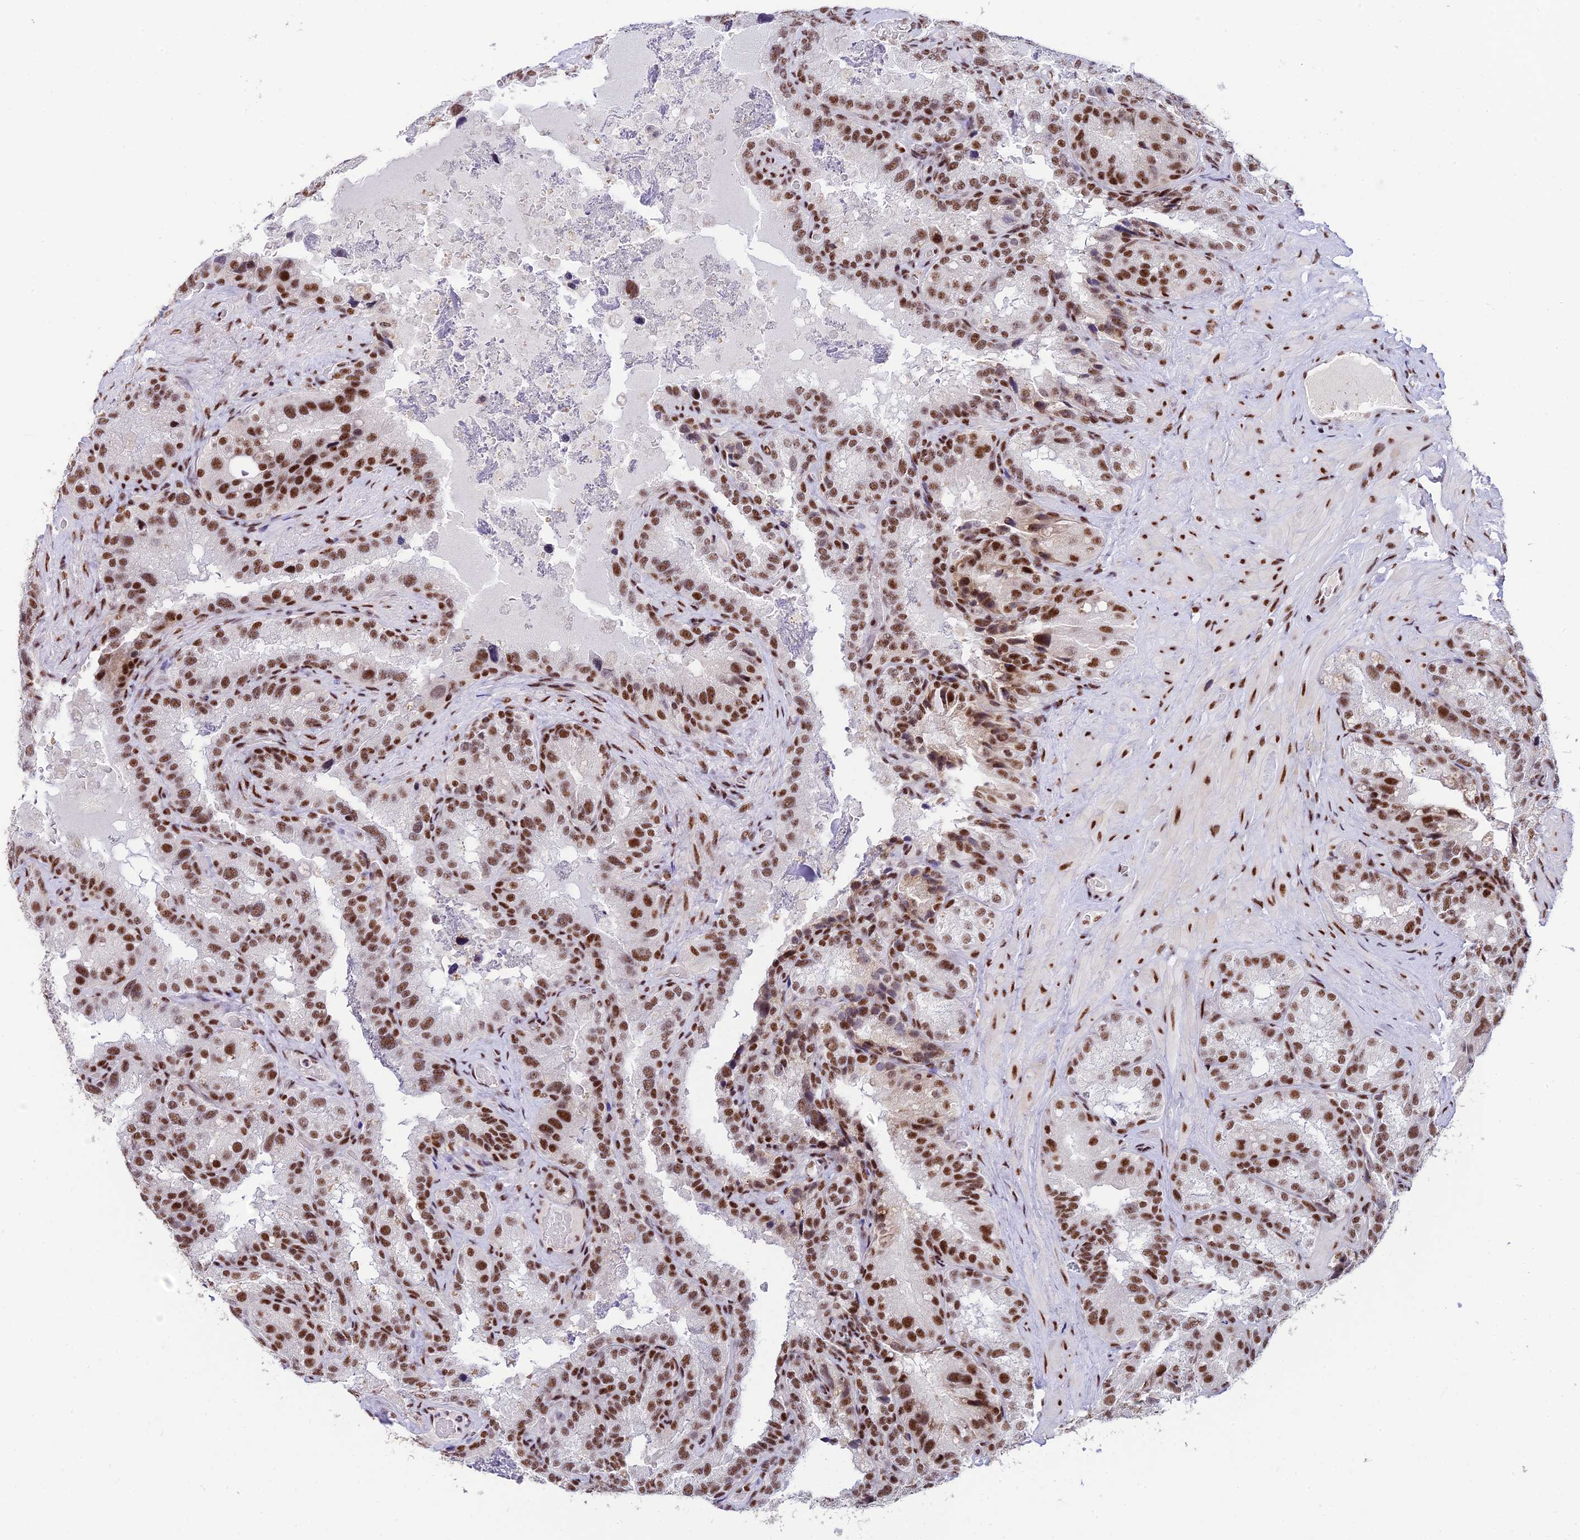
{"staining": {"intensity": "moderate", "quantity": ">75%", "location": "nuclear"}, "tissue": "seminal vesicle", "cell_type": "Glandular cells", "image_type": "normal", "snomed": [{"axis": "morphology", "description": "Normal tissue, NOS"}, {"axis": "topography", "description": "Seminal veicle"}], "caption": "Immunohistochemical staining of normal human seminal vesicle shows medium levels of moderate nuclear staining in approximately >75% of glandular cells.", "gene": "USP22", "patient": {"sex": "male", "age": 58}}